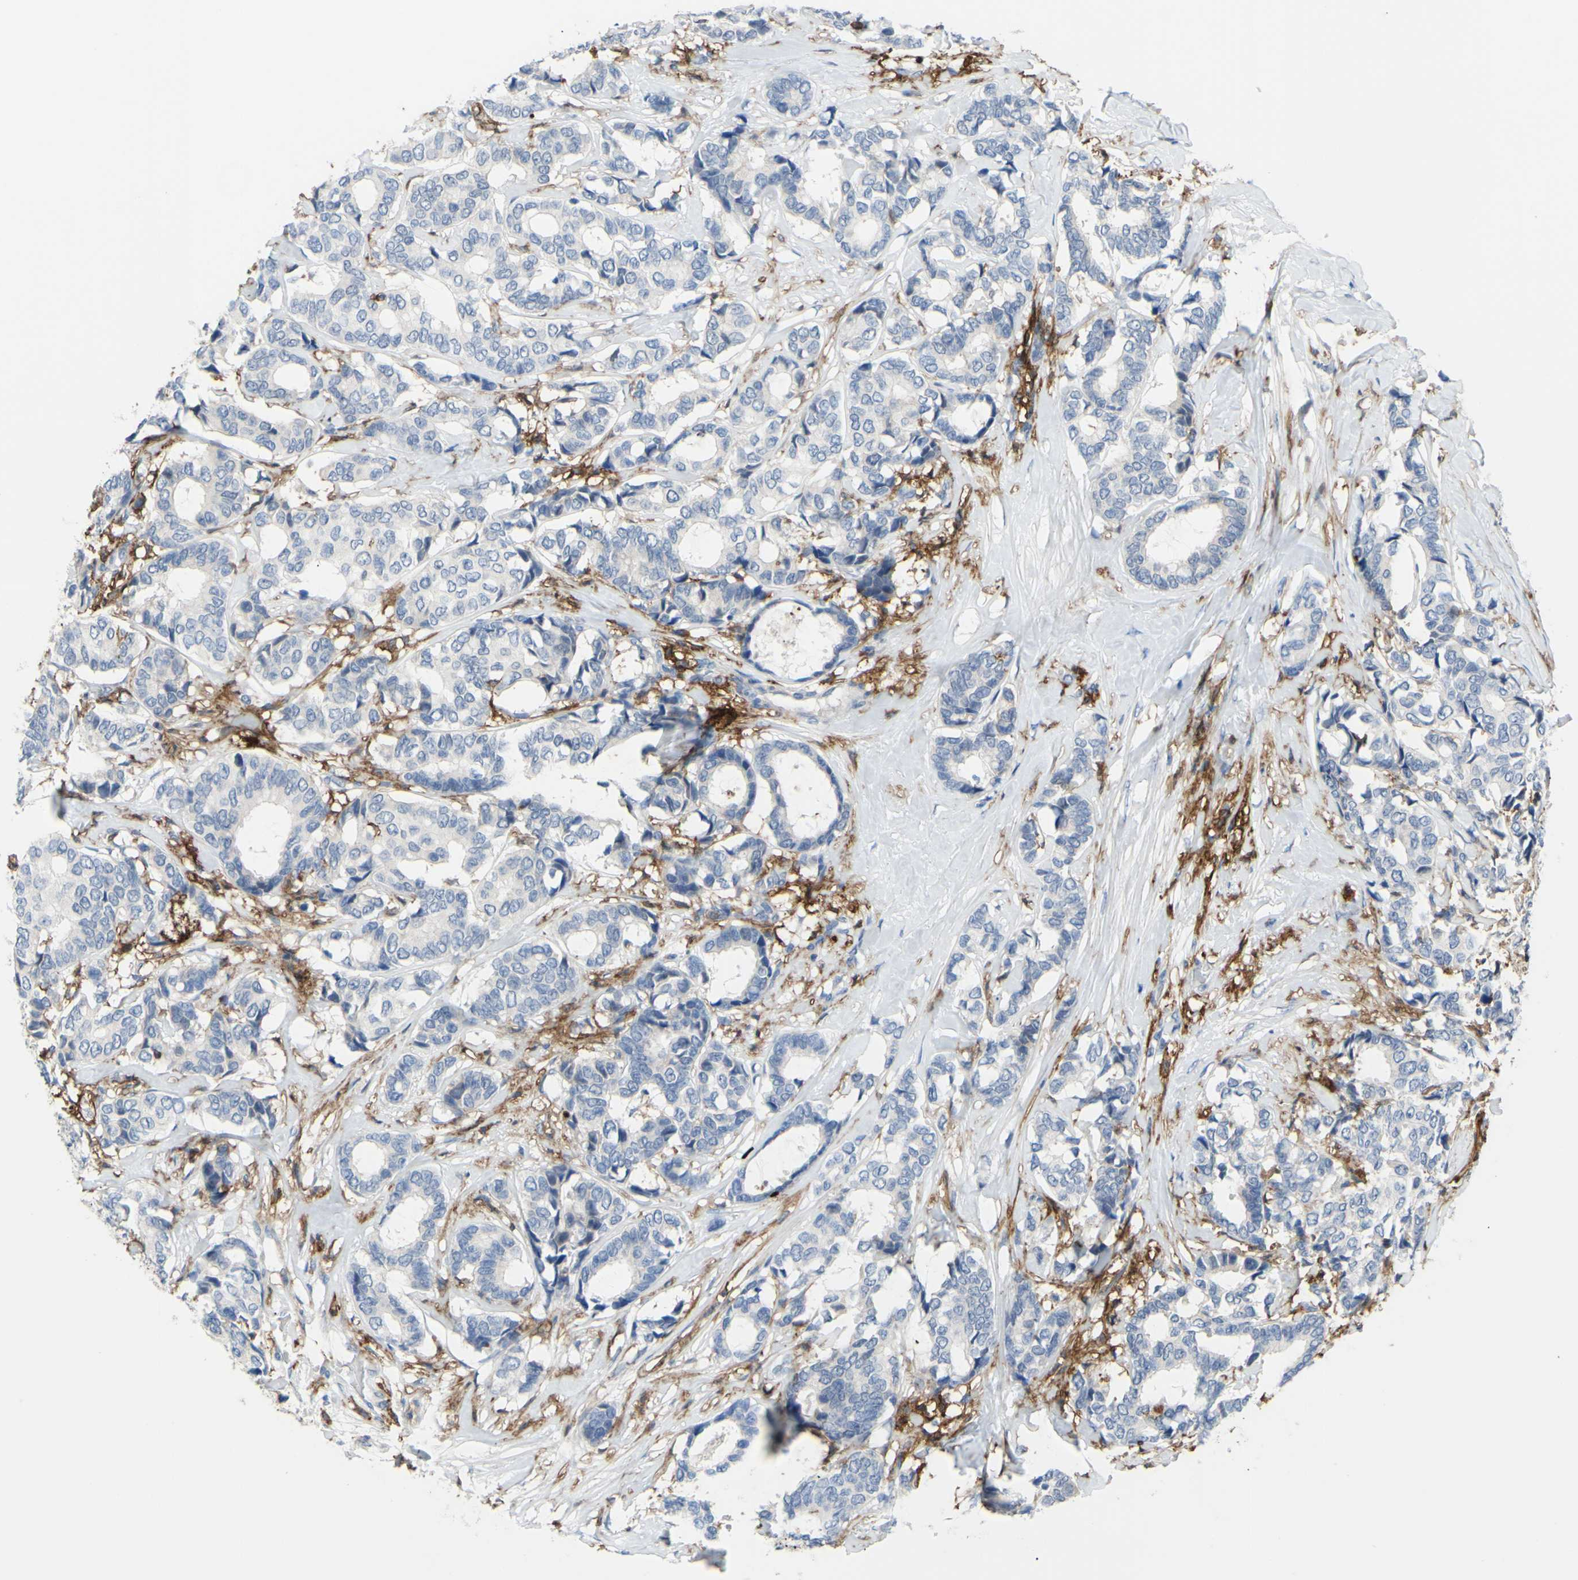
{"staining": {"intensity": "negative", "quantity": "none", "location": "none"}, "tissue": "breast cancer", "cell_type": "Tumor cells", "image_type": "cancer", "snomed": [{"axis": "morphology", "description": "Duct carcinoma"}, {"axis": "topography", "description": "Breast"}], "caption": "This is an IHC image of human breast invasive ductal carcinoma. There is no positivity in tumor cells.", "gene": "FCGR2A", "patient": {"sex": "female", "age": 87}}